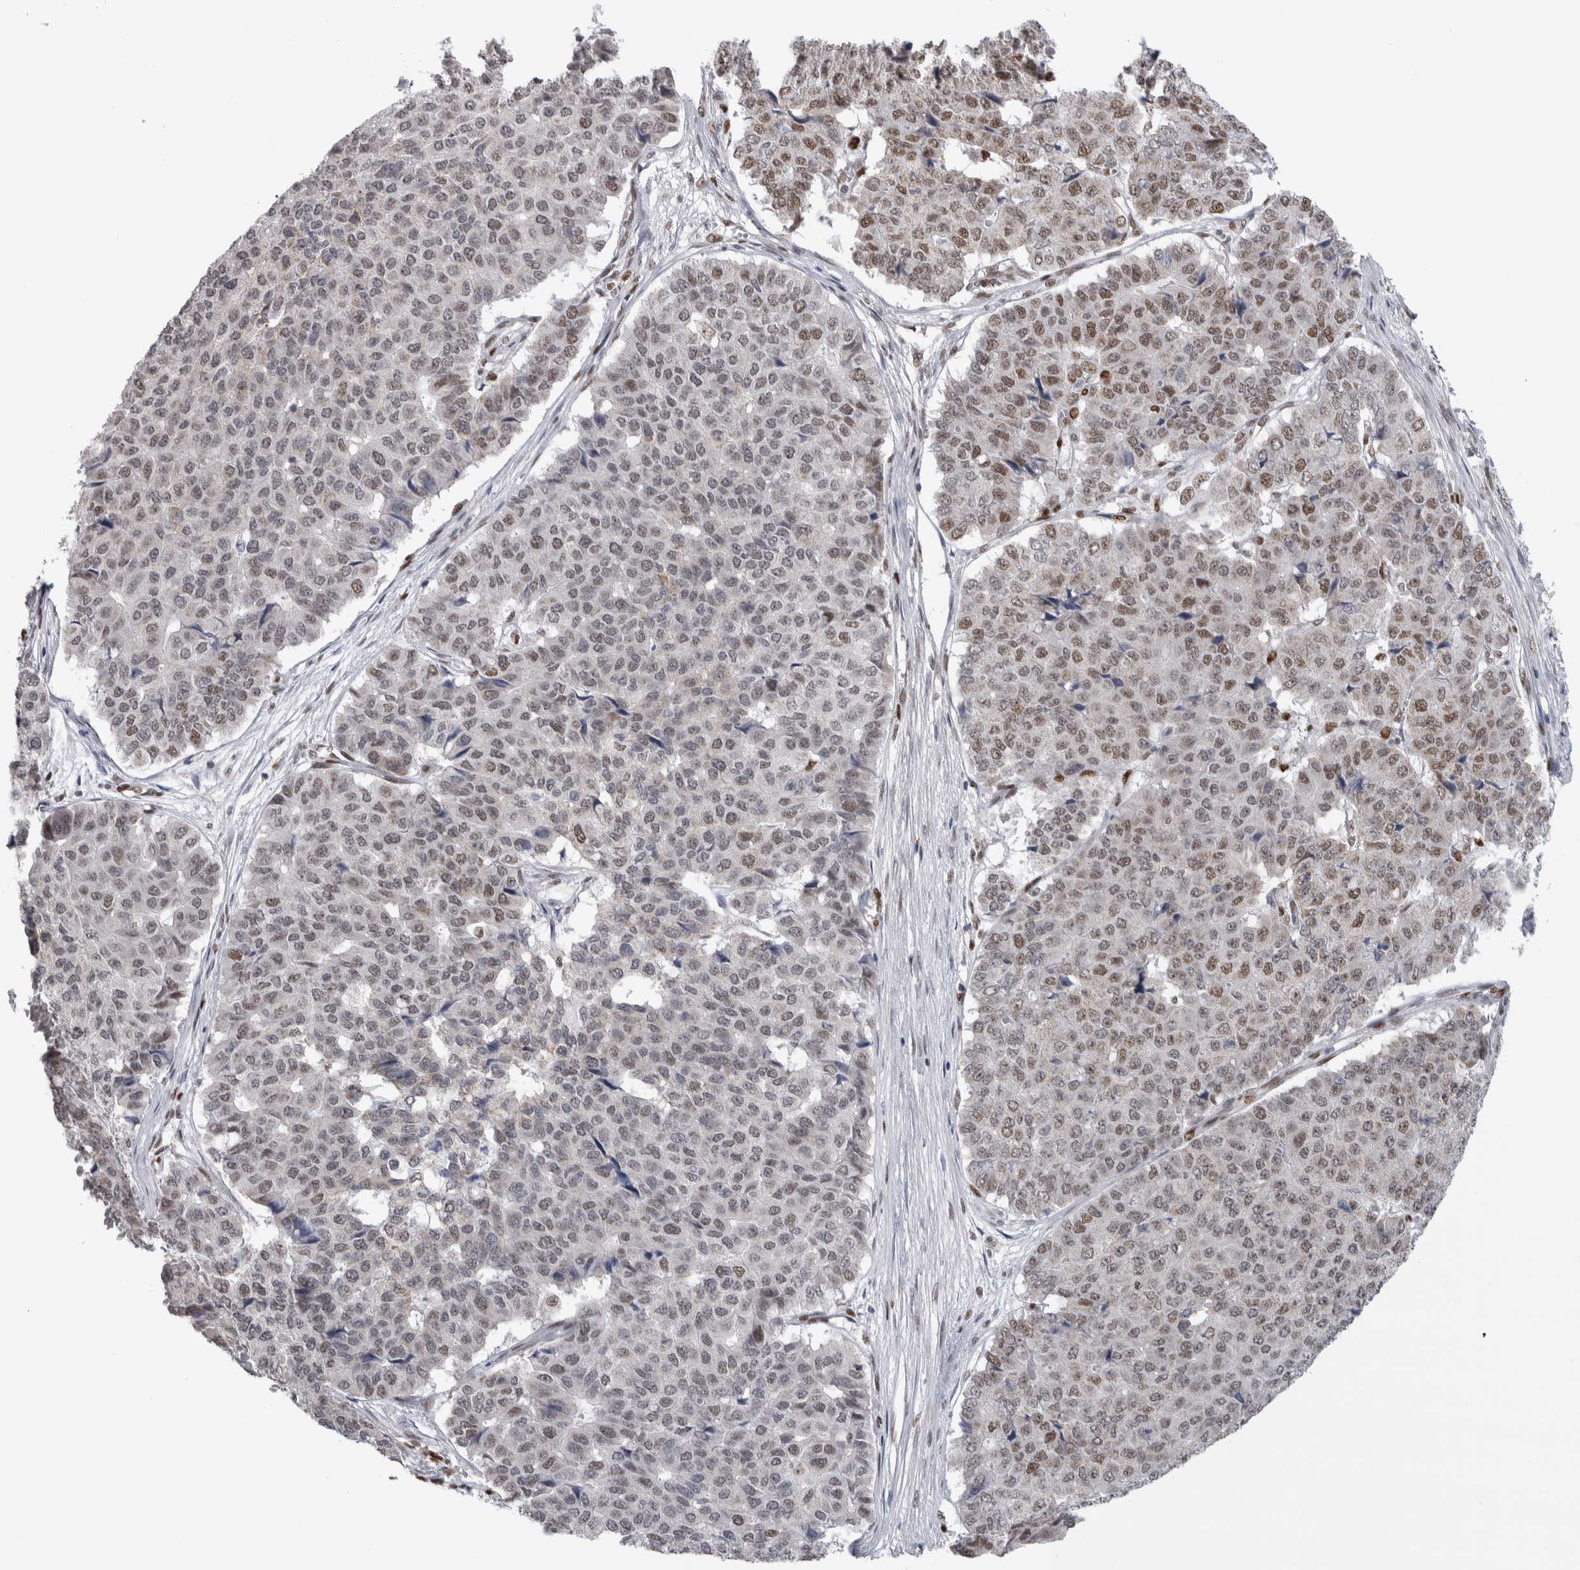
{"staining": {"intensity": "moderate", "quantity": "25%-75%", "location": "nuclear"}, "tissue": "pancreatic cancer", "cell_type": "Tumor cells", "image_type": "cancer", "snomed": [{"axis": "morphology", "description": "Adenocarcinoma, NOS"}, {"axis": "topography", "description": "Pancreas"}], "caption": "High-power microscopy captured an IHC image of pancreatic cancer (adenocarcinoma), revealing moderate nuclear staining in approximately 25%-75% of tumor cells.", "gene": "HEXIM2", "patient": {"sex": "male", "age": 50}}